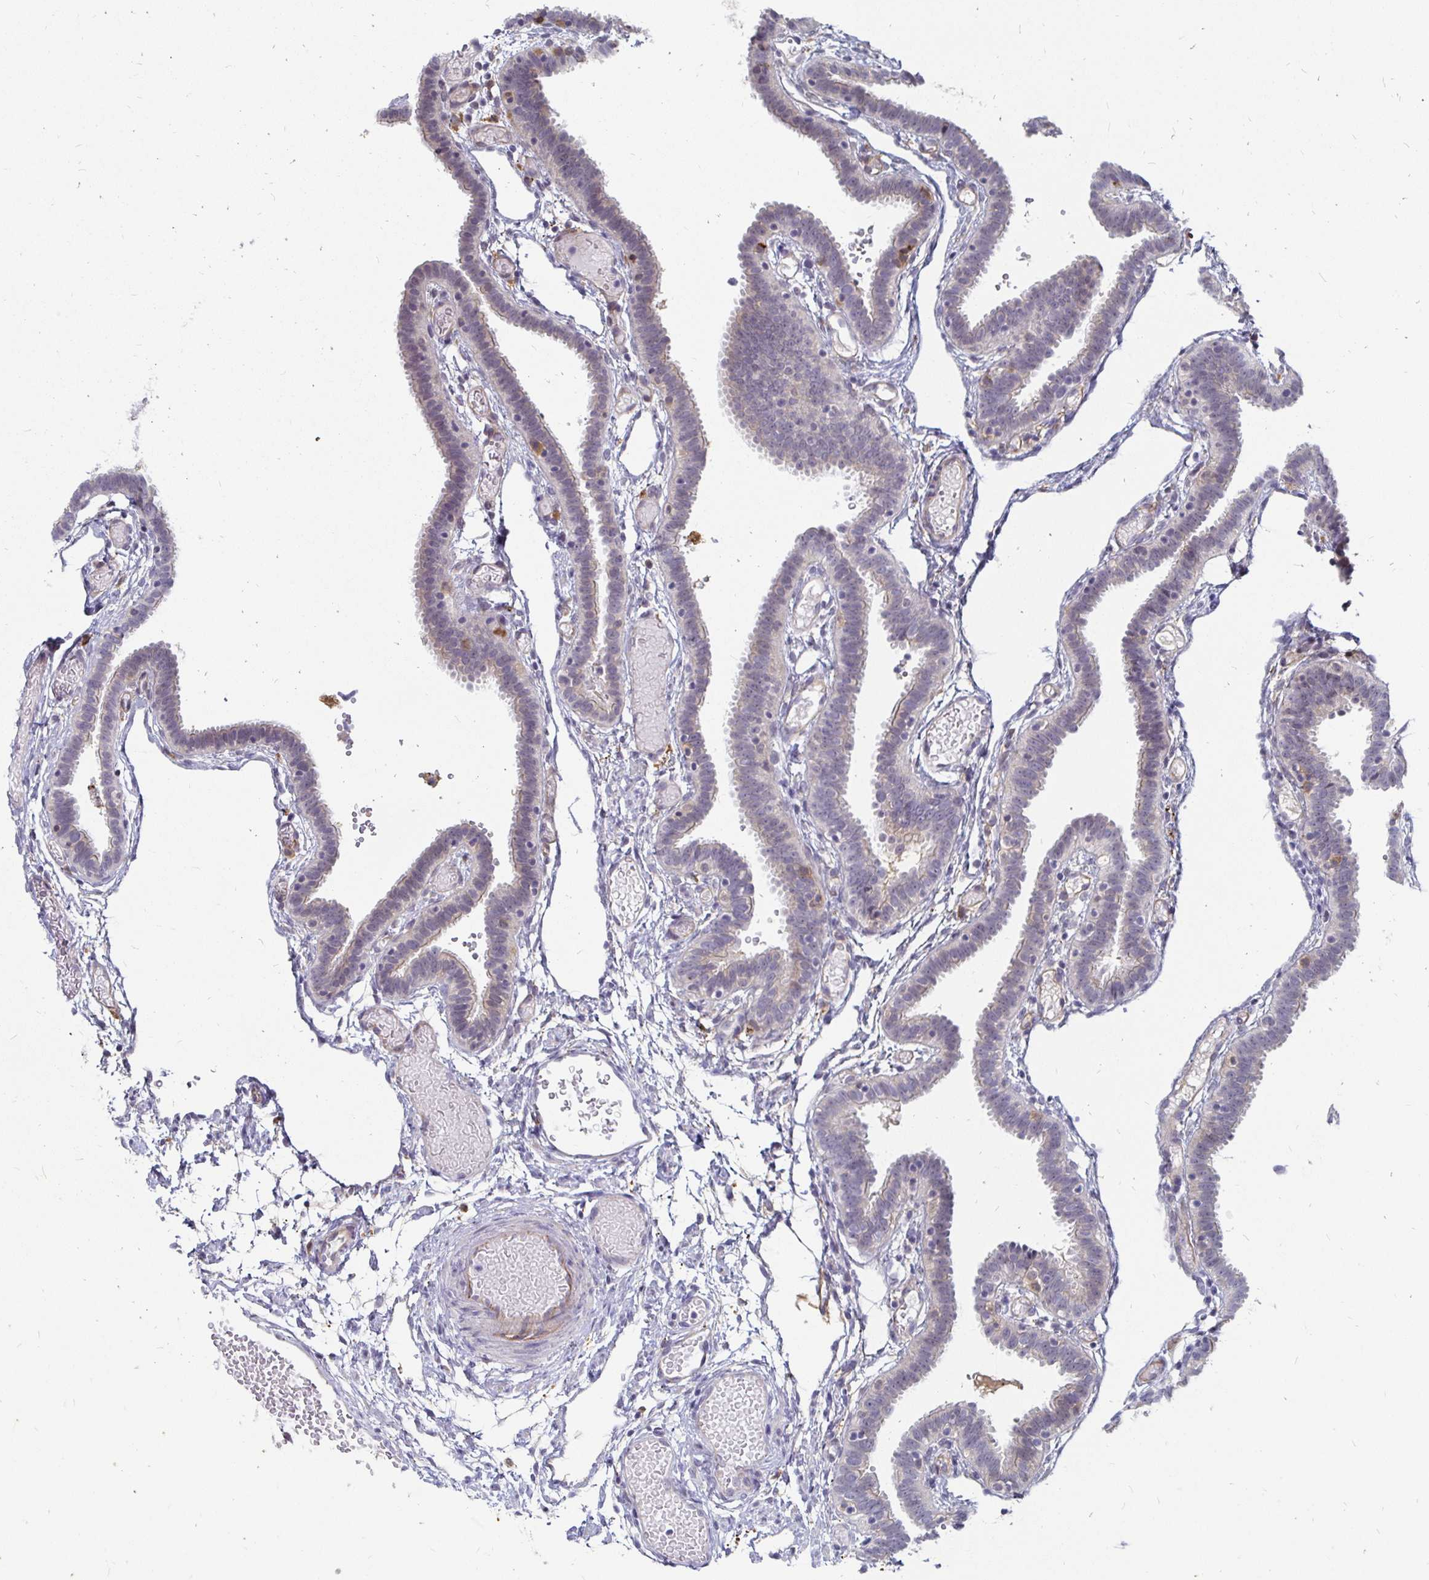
{"staining": {"intensity": "negative", "quantity": "none", "location": "none"}, "tissue": "fallopian tube", "cell_type": "Glandular cells", "image_type": "normal", "snomed": [{"axis": "morphology", "description": "Normal tissue, NOS"}, {"axis": "topography", "description": "Fallopian tube"}], "caption": "Immunohistochemical staining of unremarkable fallopian tube displays no significant expression in glandular cells.", "gene": "CCDC85A", "patient": {"sex": "female", "age": 37}}